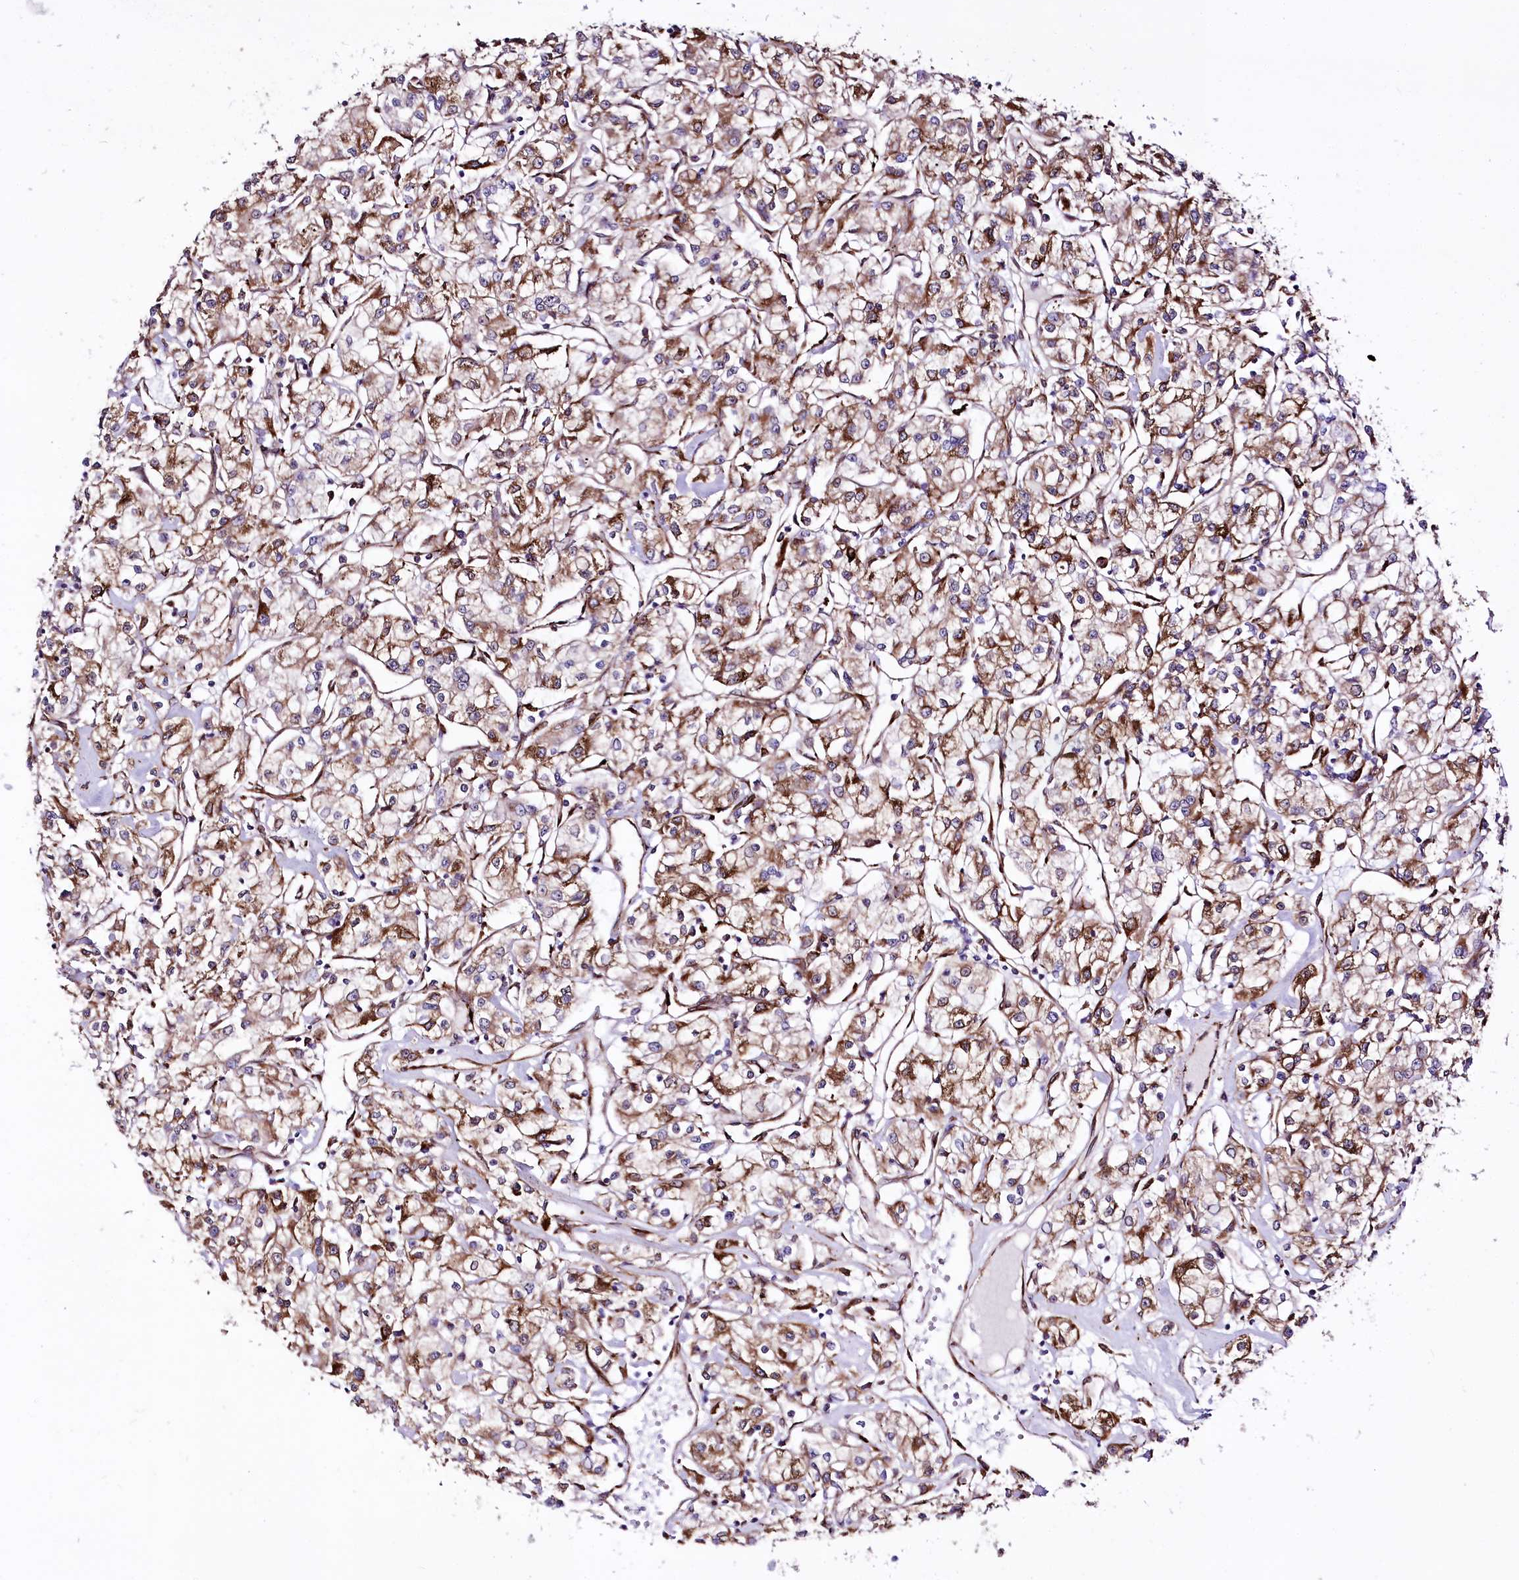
{"staining": {"intensity": "moderate", "quantity": ">75%", "location": "cytoplasmic/membranous"}, "tissue": "renal cancer", "cell_type": "Tumor cells", "image_type": "cancer", "snomed": [{"axis": "morphology", "description": "Adenocarcinoma, NOS"}, {"axis": "topography", "description": "Kidney"}], "caption": "Human renal cancer (adenocarcinoma) stained with a brown dye shows moderate cytoplasmic/membranous positive positivity in approximately >75% of tumor cells.", "gene": "WWC1", "patient": {"sex": "female", "age": 59}}